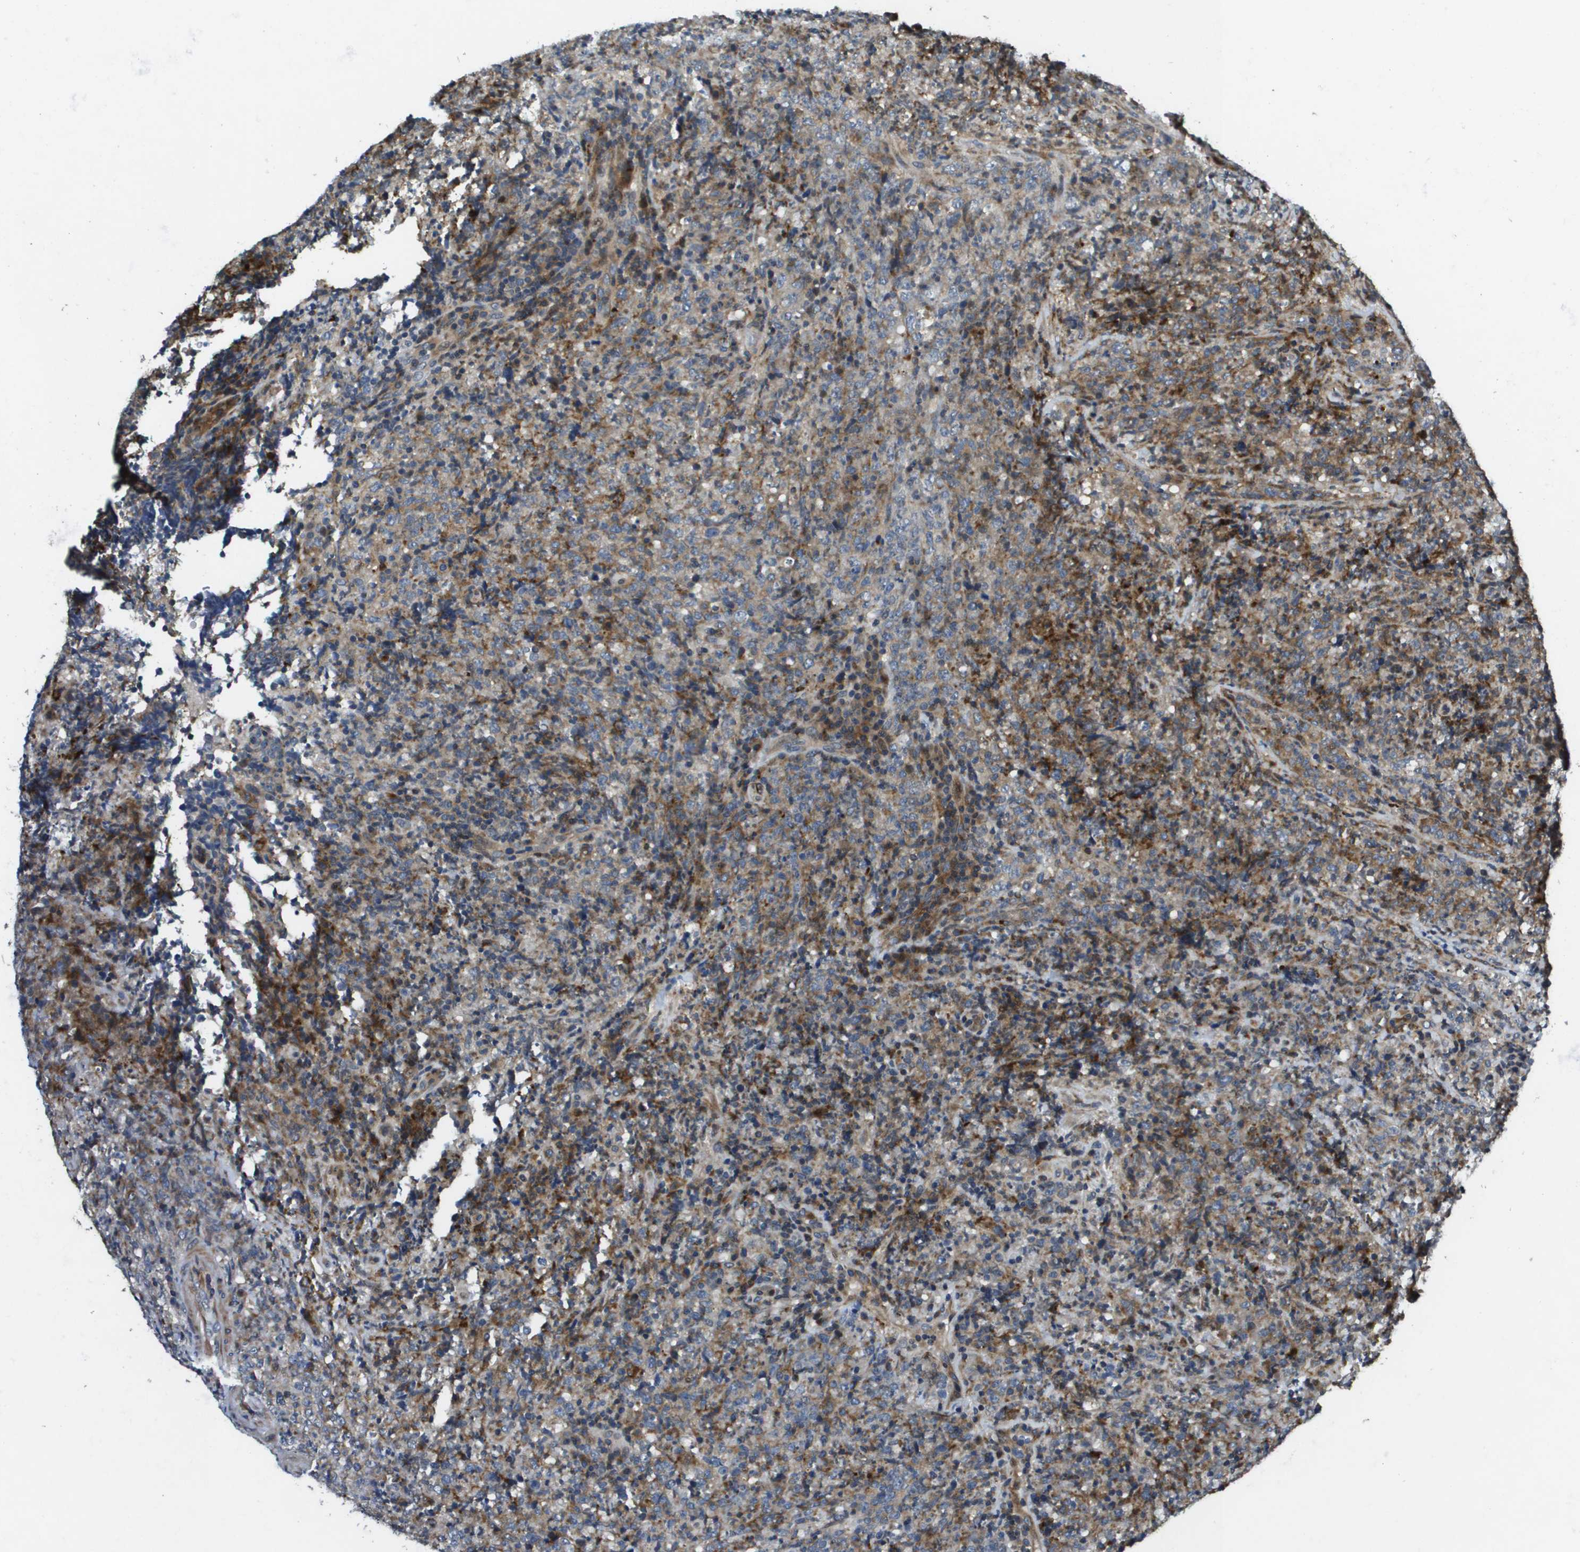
{"staining": {"intensity": "moderate", "quantity": "<25%", "location": "cytoplasmic/membranous"}, "tissue": "lymphoma", "cell_type": "Tumor cells", "image_type": "cancer", "snomed": [{"axis": "morphology", "description": "Malignant lymphoma, non-Hodgkin's type, High grade"}, {"axis": "topography", "description": "Tonsil"}], "caption": "Immunohistochemistry (IHC) of human malignant lymphoma, non-Hodgkin's type (high-grade) reveals low levels of moderate cytoplasmic/membranous expression in approximately <25% of tumor cells.", "gene": "SCN4B", "patient": {"sex": "female", "age": 36}}